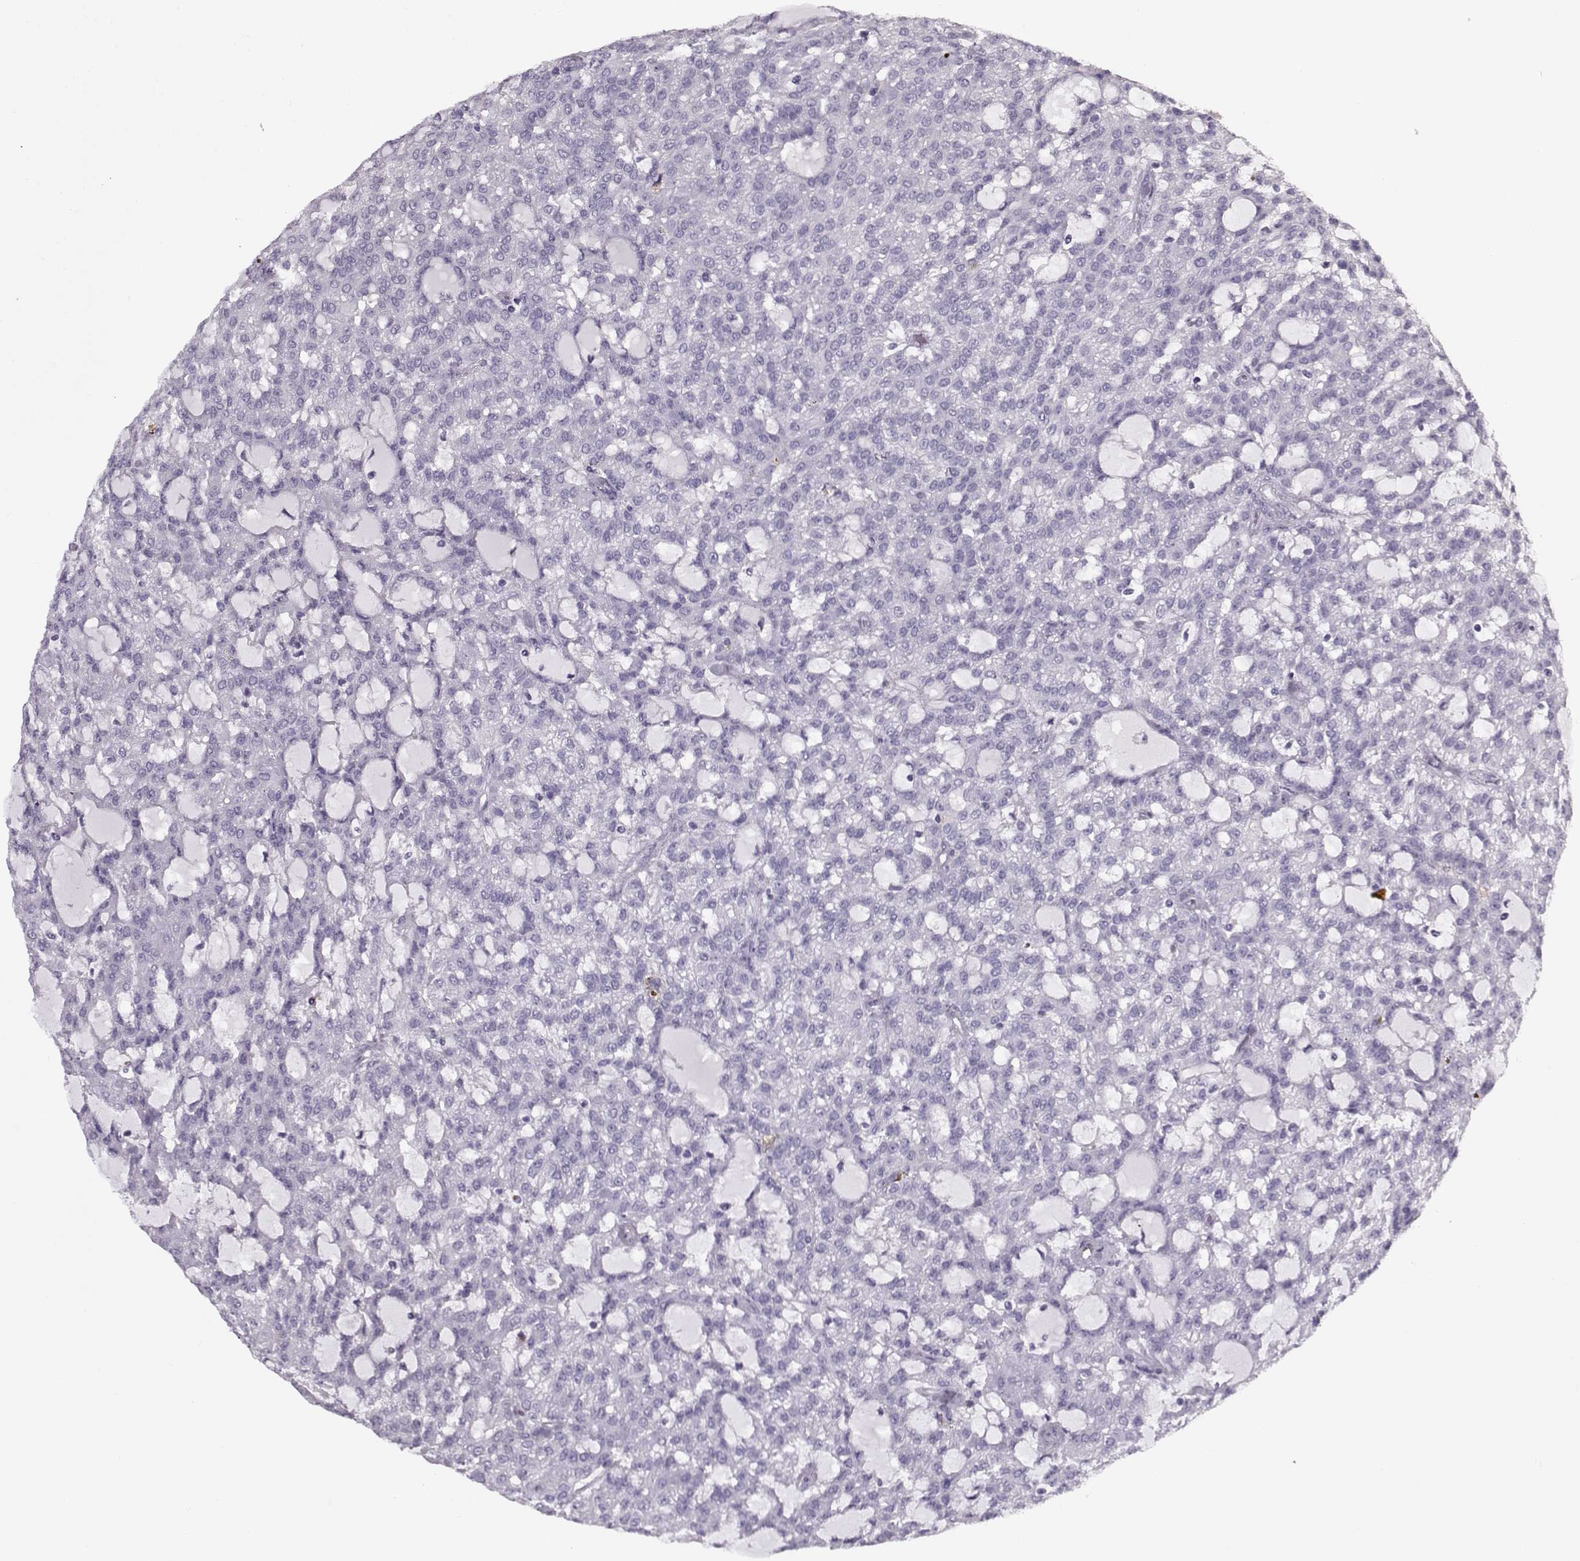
{"staining": {"intensity": "negative", "quantity": "none", "location": "none"}, "tissue": "renal cancer", "cell_type": "Tumor cells", "image_type": "cancer", "snomed": [{"axis": "morphology", "description": "Adenocarcinoma, NOS"}, {"axis": "topography", "description": "Kidney"}], "caption": "Photomicrograph shows no protein expression in tumor cells of renal adenocarcinoma tissue.", "gene": "ACOT11", "patient": {"sex": "male", "age": 63}}